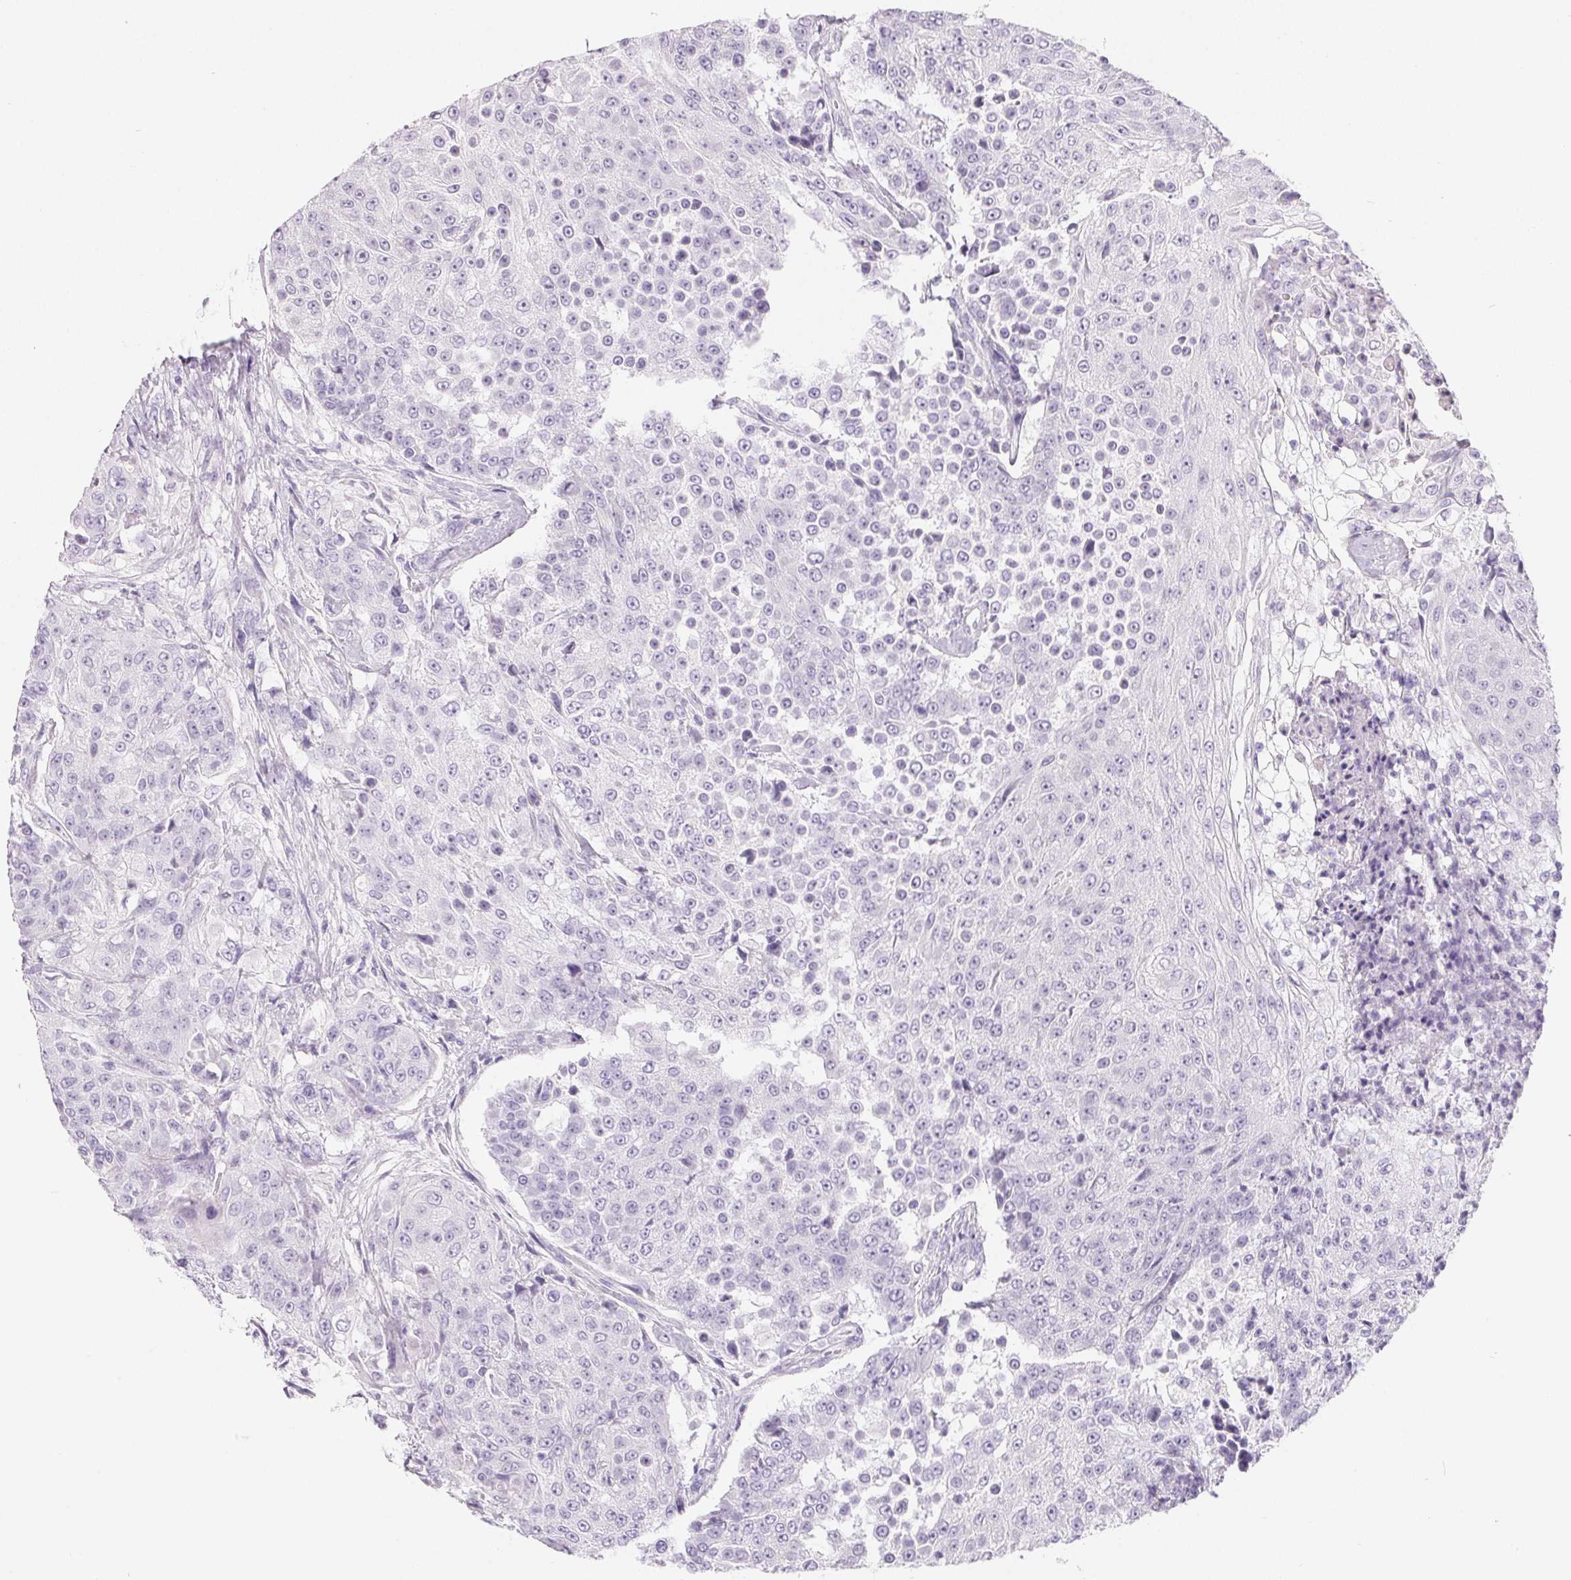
{"staining": {"intensity": "negative", "quantity": "none", "location": "none"}, "tissue": "urothelial cancer", "cell_type": "Tumor cells", "image_type": "cancer", "snomed": [{"axis": "morphology", "description": "Urothelial carcinoma, High grade"}, {"axis": "topography", "description": "Urinary bladder"}], "caption": "DAB immunohistochemical staining of urothelial cancer exhibits no significant positivity in tumor cells. (Immunohistochemistry (ihc), brightfield microscopy, high magnification).", "gene": "SPACA5B", "patient": {"sex": "female", "age": 63}}